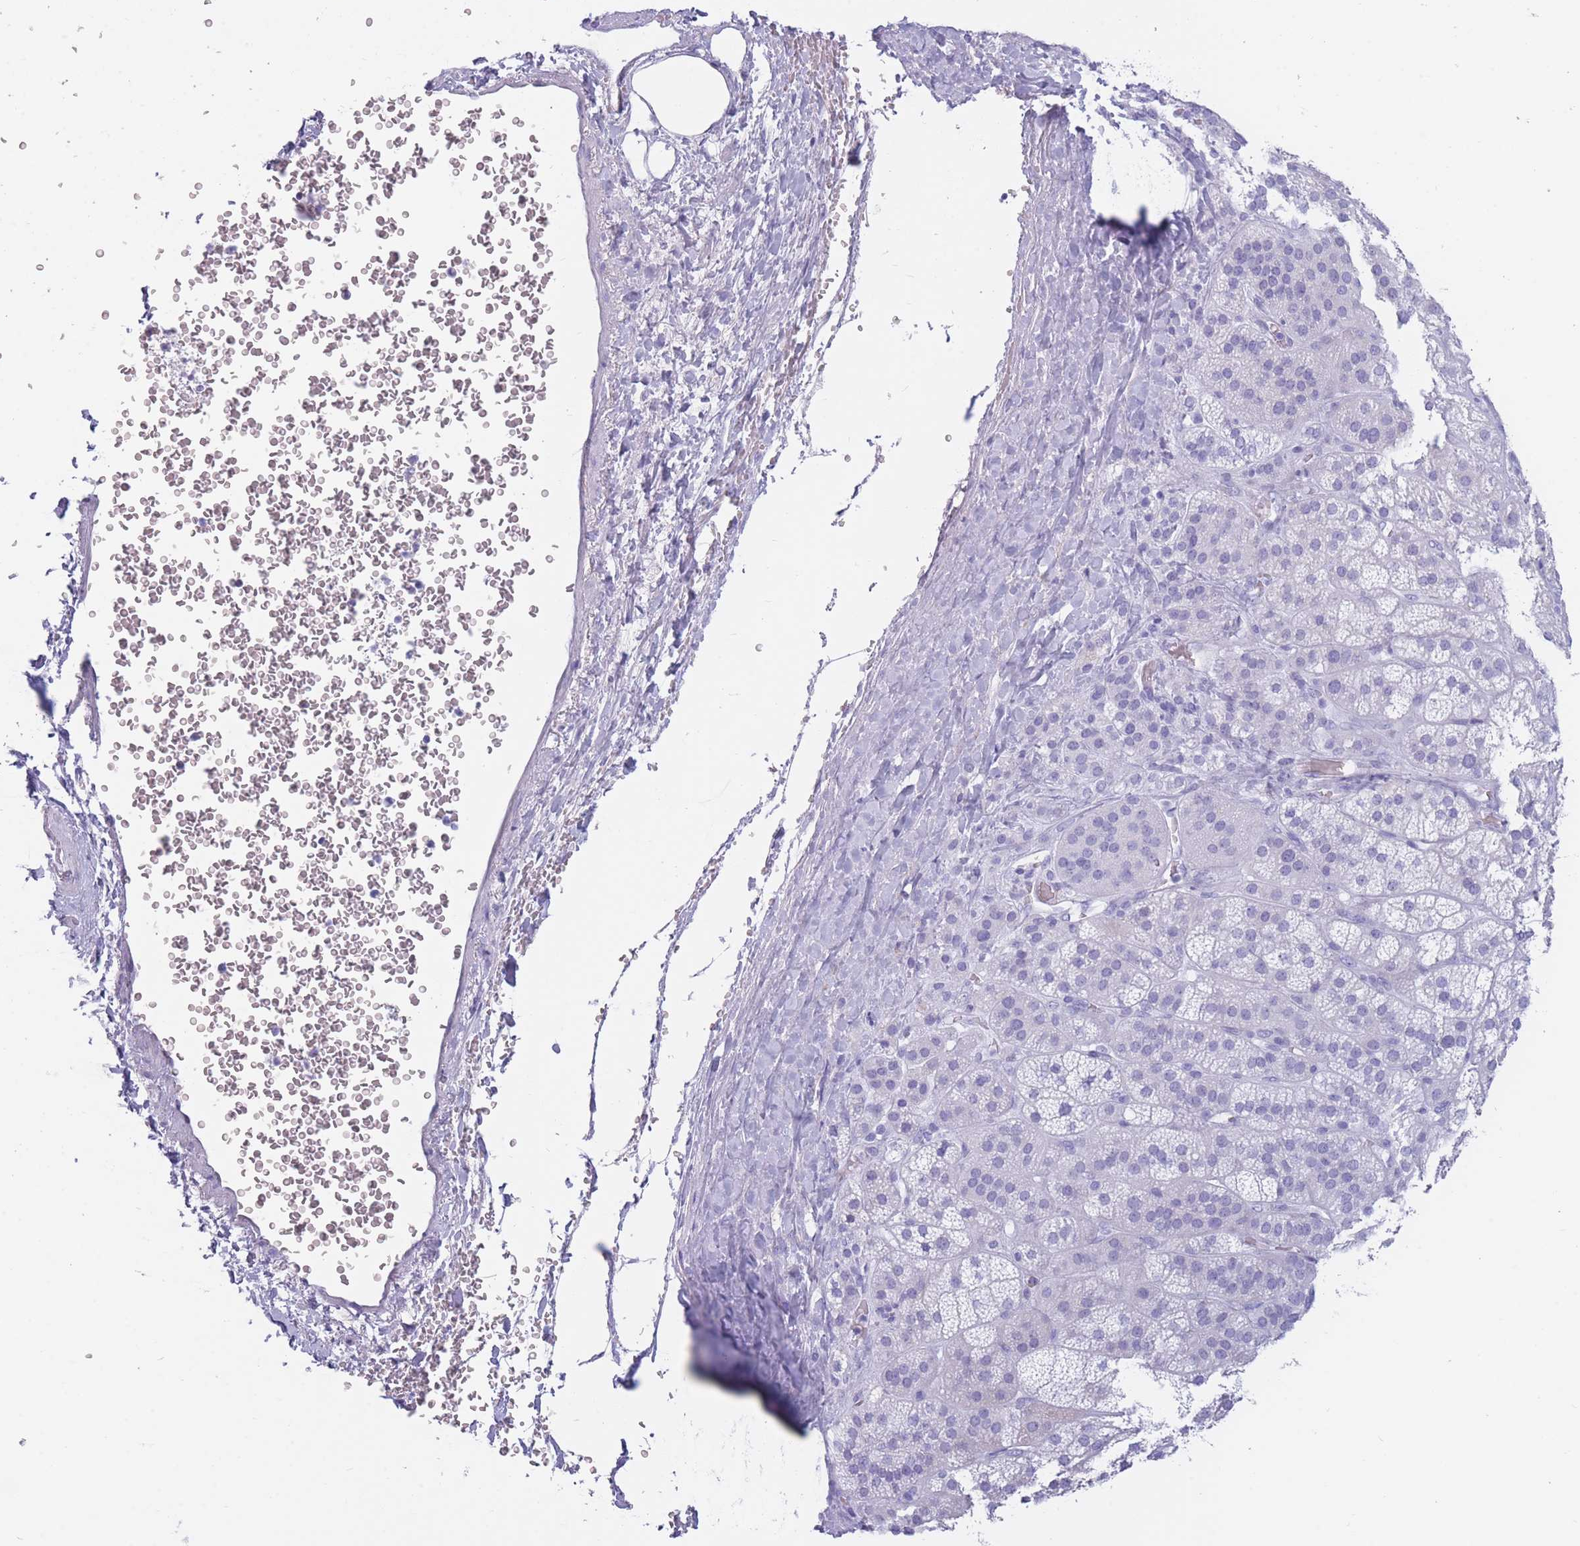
{"staining": {"intensity": "negative", "quantity": "none", "location": "none"}, "tissue": "adrenal gland", "cell_type": "Glandular cells", "image_type": "normal", "snomed": [{"axis": "morphology", "description": "Normal tissue, NOS"}, {"axis": "topography", "description": "Adrenal gland"}], "caption": "Immunohistochemical staining of benign adrenal gland displays no significant positivity in glandular cells.", "gene": "TNFSF11", "patient": {"sex": "female", "age": 70}}